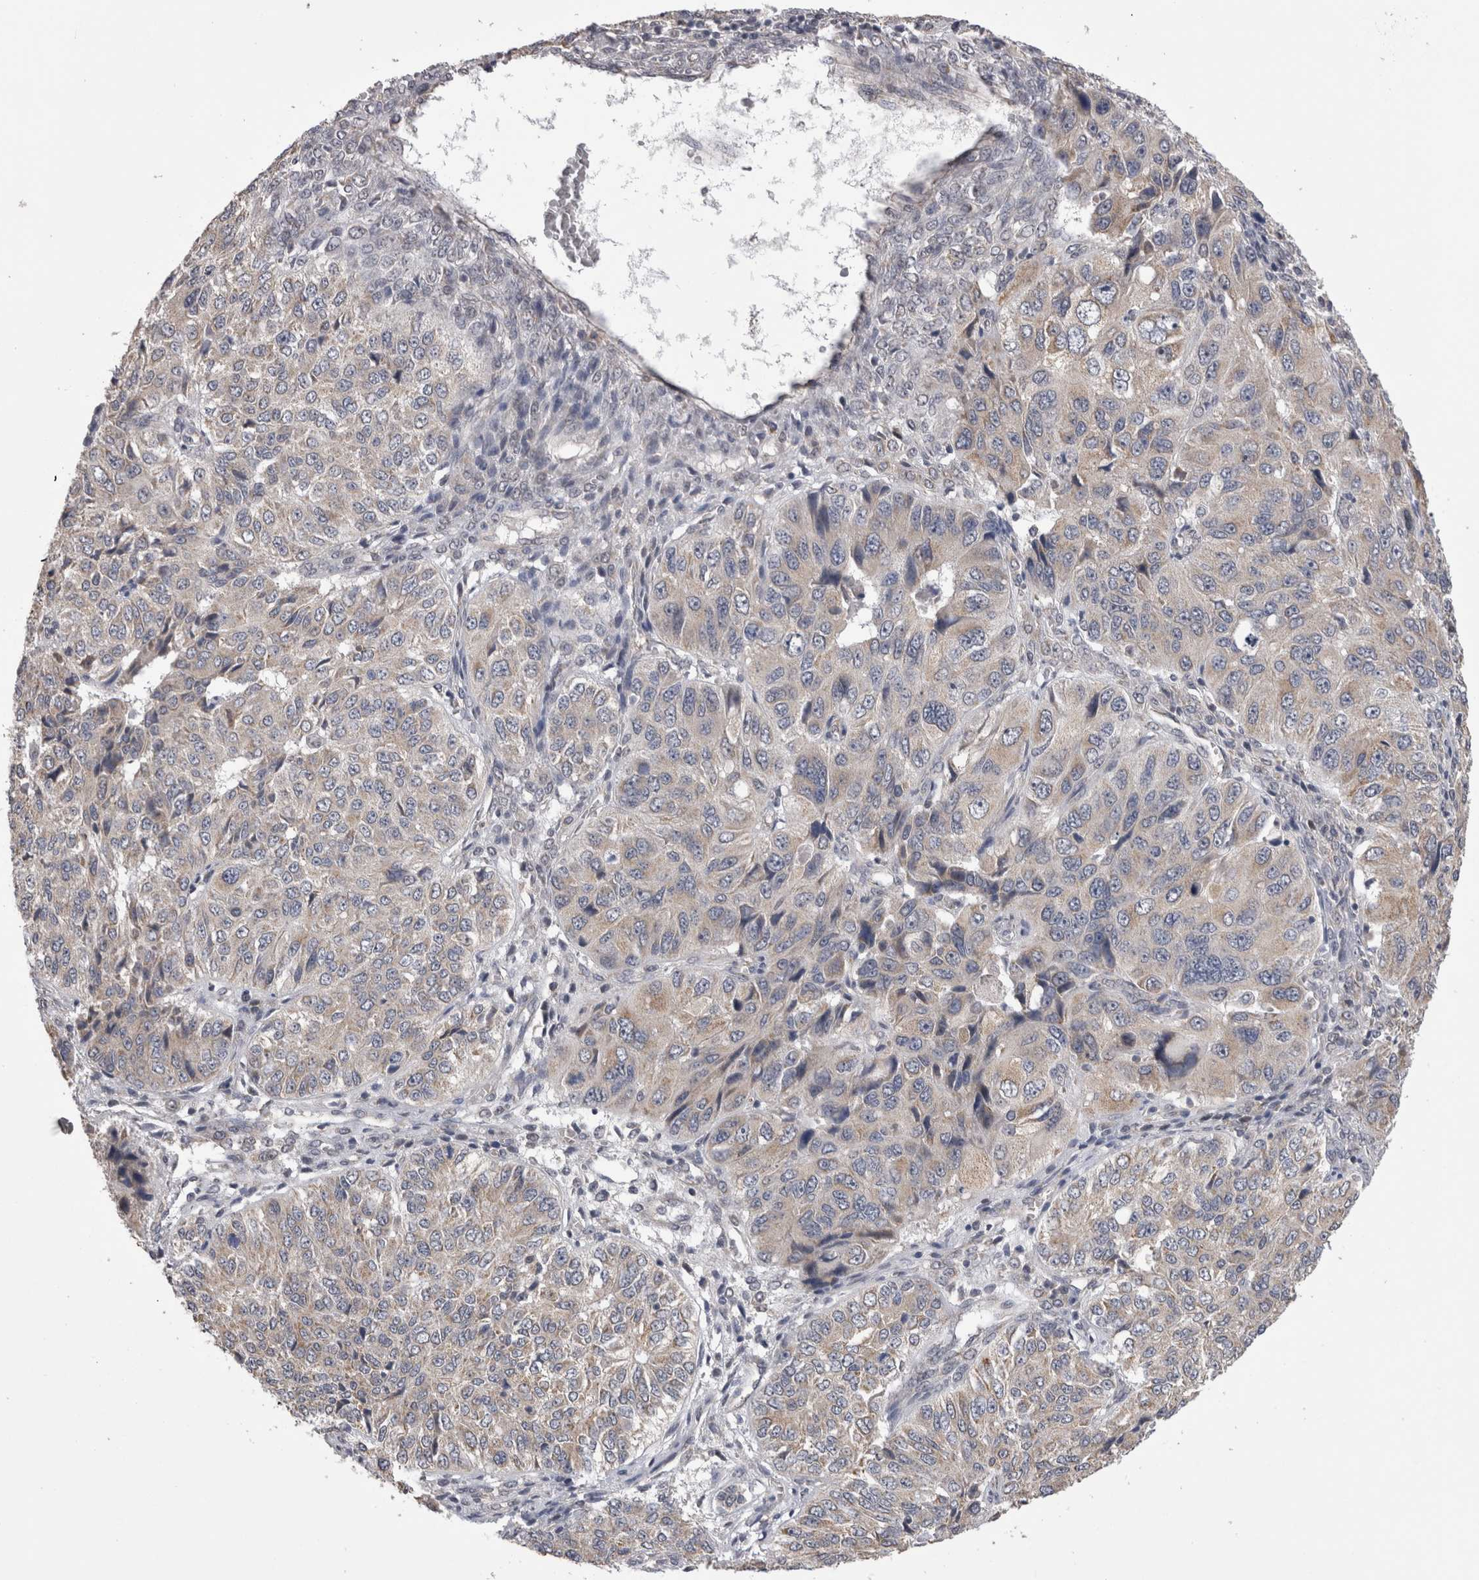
{"staining": {"intensity": "weak", "quantity": "<25%", "location": "cytoplasmic/membranous"}, "tissue": "ovarian cancer", "cell_type": "Tumor cells", "image_type": "cancer", "snomed": [{"axis": "morphology", "description": "Carcinoma, endometroid"}, {"axis": "topography", "description": "Ovary"}], "caption": "Protein analysis of ovarian cancer (endometroid carcinoma) exhibits no significant staining in tumor cells. (Brightfield microscopy of DAB immunohistochemistry at high magnification).", "gene": "ARHGAP29", "patient": {"sex": "female", "age": 51}}